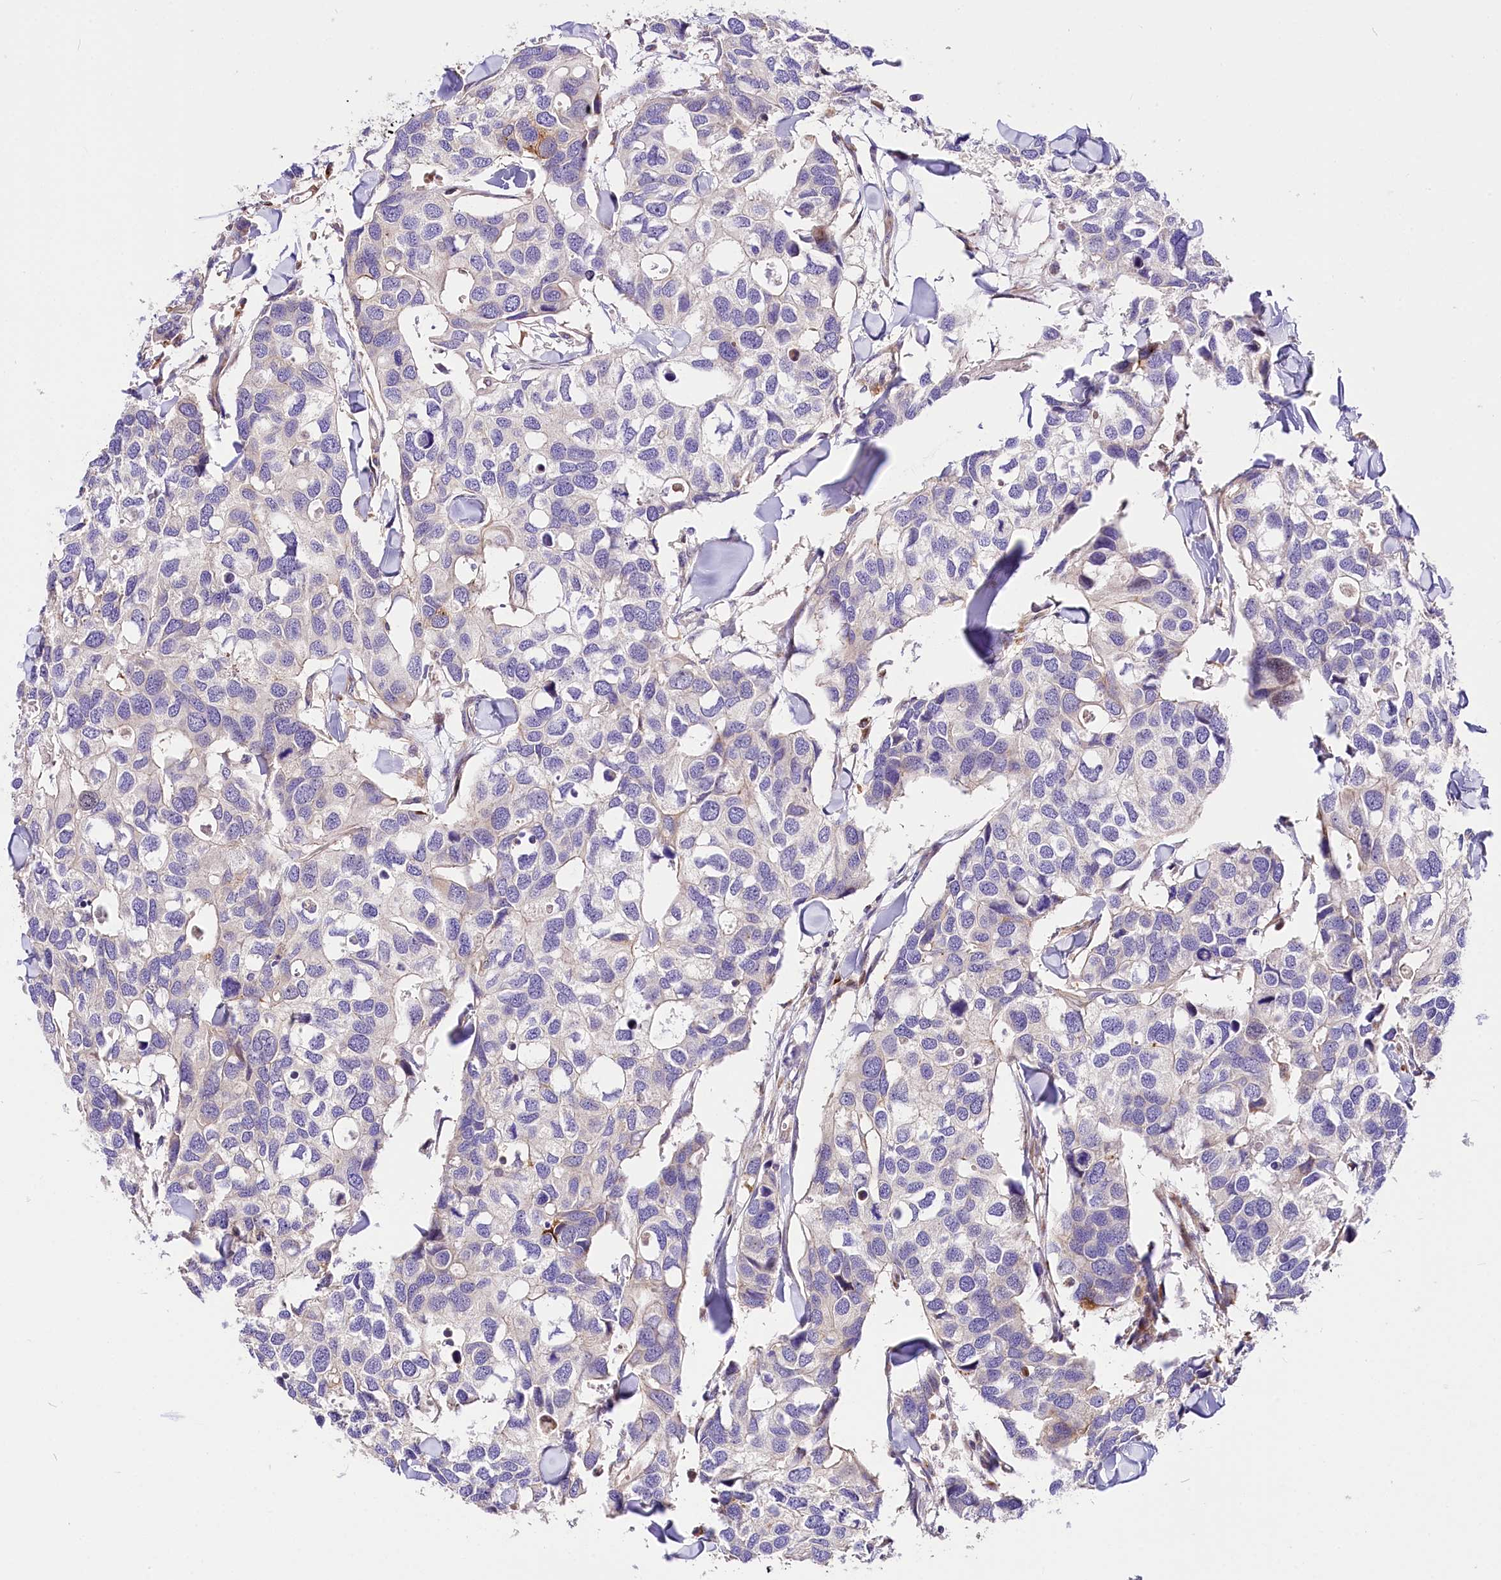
{"staining": {"intensity": "negative", "quantity": "none", "location": "none"}, "tissue": "breast cancer", "cell_type": "Tumor cells", "image_type": "cancer", "snomed": [{"axis": "morphology", "description": "Duct carcinoma"}, {"axis": "topography", "description": "Breast"}], "caption": "This is an IHC photomicrograph of human infiltrating ductal carcinoma (breast). There is no positivity in tumor cells.", "gene": "ARMC6", "patient": {"sex": "female", "age": 83}}